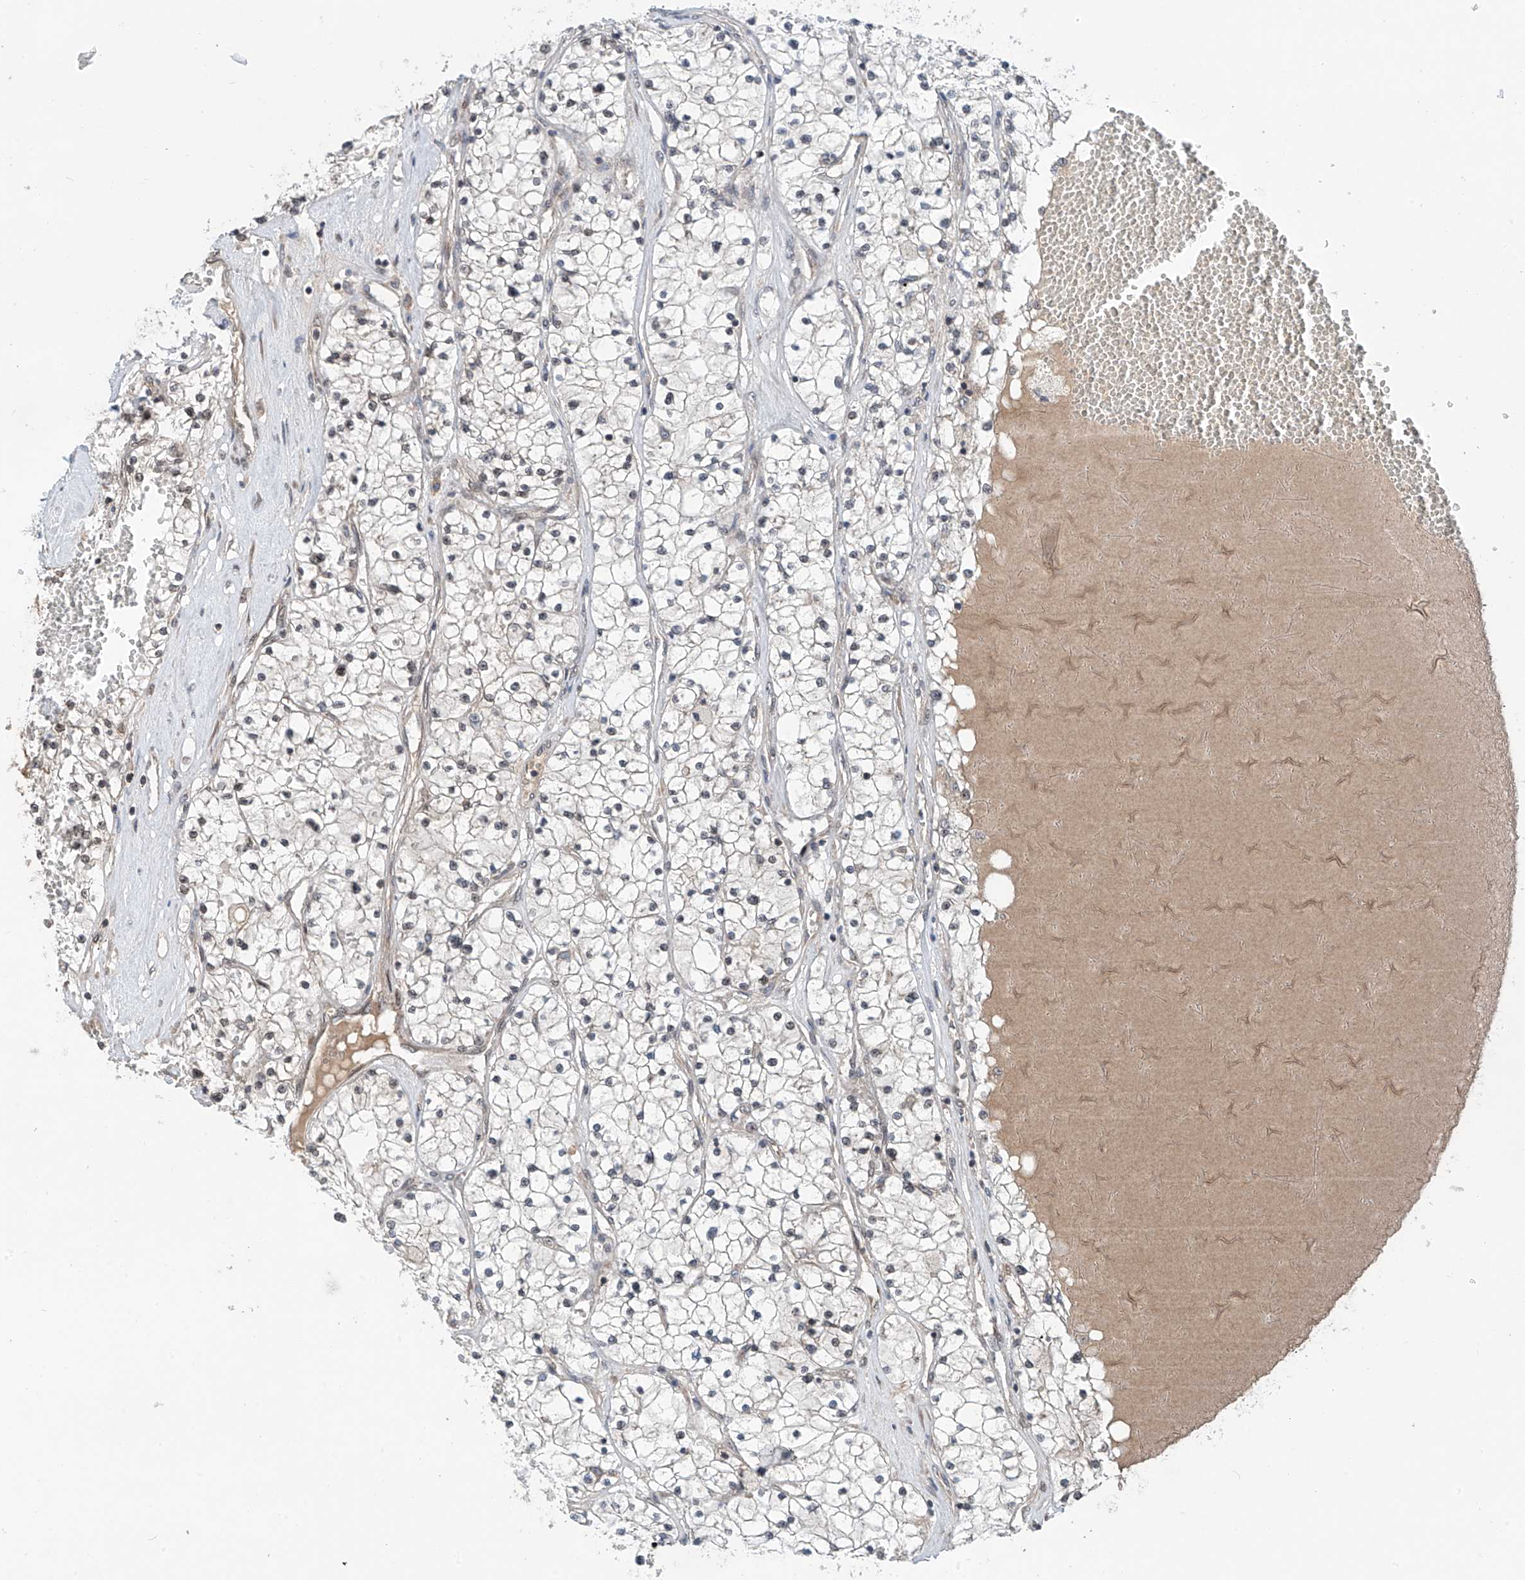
{"staining": {"intensity": "negative", "quantity": "none", "location": "none"}, "tissue": "renal cancer", "cell_type": "Tumor cells", "image_type": "cancer", "snomed": [{"axis": "morphology", "description": "Normal tissue, NOS"}, {"axis": "morphology", "description": "Adenocarcinoma, NOS"}, {"axis": "topography", "description": "Kidney"}], "caption": "Immunohistochemistry (IHC) histopathology image of neoplastic tissue: human renal adenocarcinoma stained with DAB demonstrates no significant protein staining in tumor cells. Brightfield microscopy of immunohistochemistry (IHC) stained with DAB (3,3'-diaminobenzidine) (brown) and hematoxylin (blue), captured at high magnification.", "gene": "C1orf131", "patient": {"sex": "male", "age": 68}}